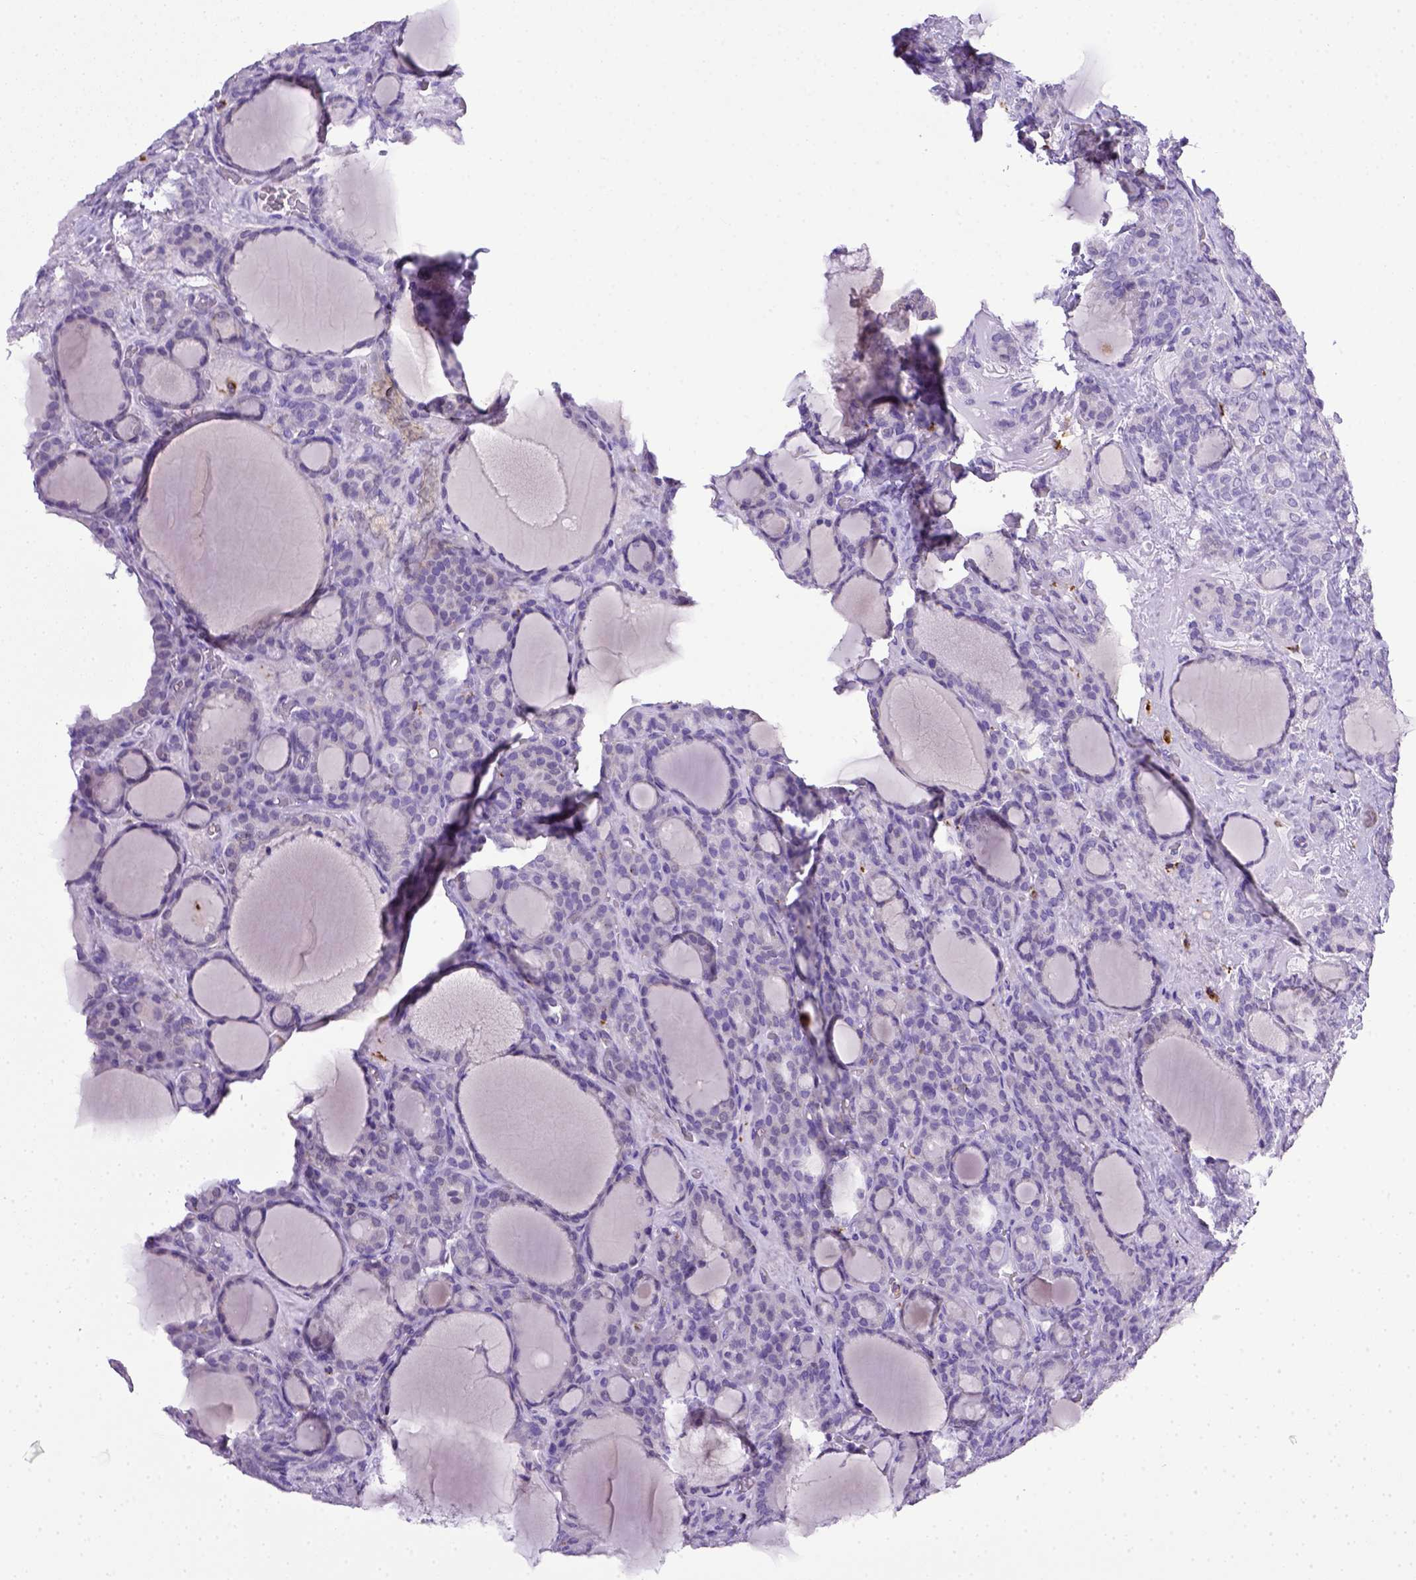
{"staining": {"intensity": "negative", "quantity": "none", "location": "none"}, "tissue": "thyroid cancer", "cell_type": "Tumor cells", "image_type": "cancer", "snomed": [{"axis": "morphology", "description": "Normal tissue, NOS"}, {"axis": "morphology", "description": "Follicular adenoma carcinoma, NOS"}, {"axis": "topography", "description": "Thyroid gland"}], "caption": "Immunohistochemistry image of neoplastic tissue: human follicular adenoma carcinoma (thyroid) stained with DAB shows no significant protein positivity in tumor cells.", "gene": "CD68", "patient": {"sex": "female", "age": 31}}